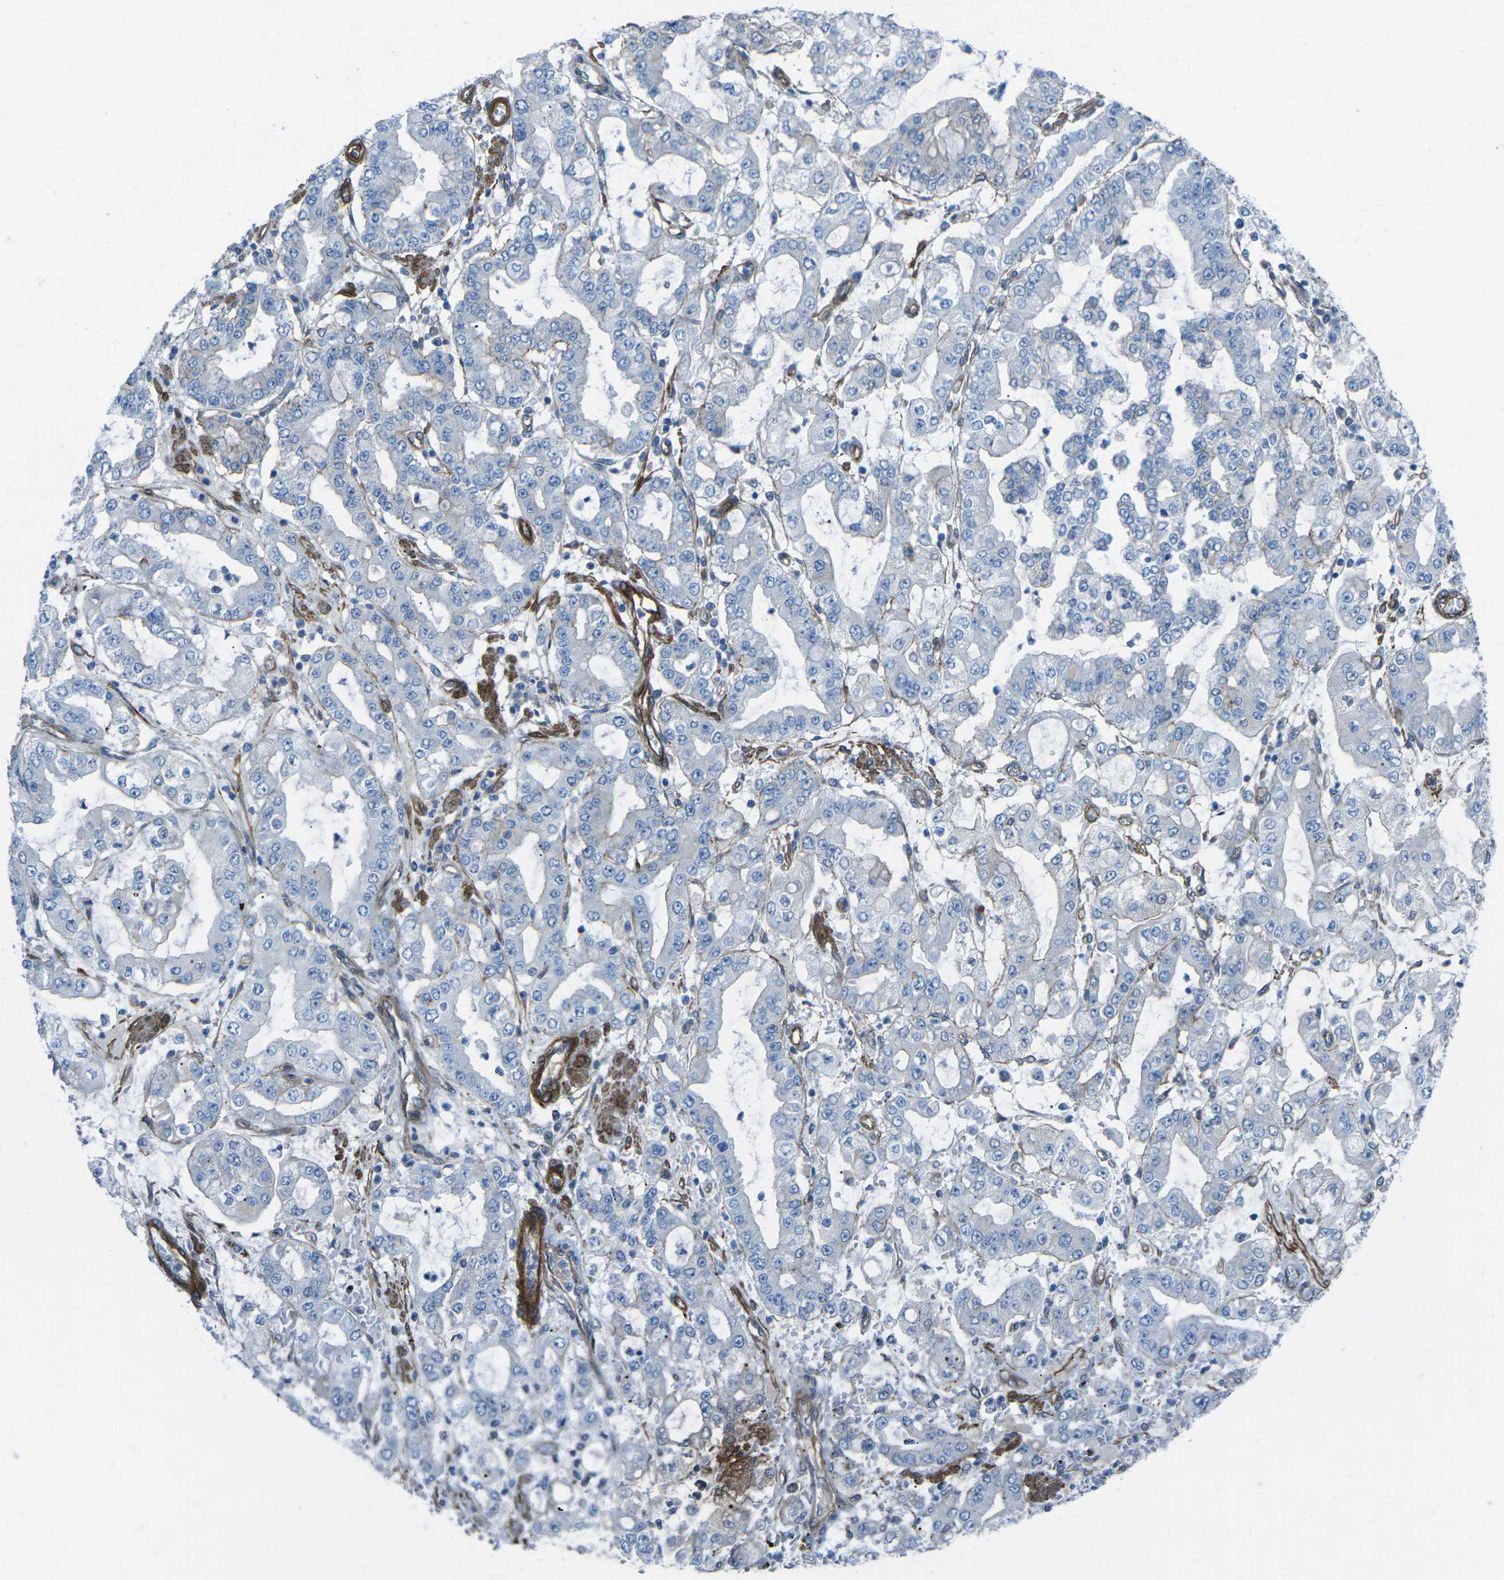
{"staining": {"intensity": "negative", "quantity": "none", "location": "none"}, "tissue": "stomach cancer", "cell_type": "Tumor cells", "image_type": "cancer", "snomed": [{"axis": "morphology", "description": "Adenocarcinoma, NOS"}, {"axis": "topography", "description": "Stomach"}], "caption": "This is an IHC image of stomach cancer. There is no expression in tumor cells.", "gene": "UTRN", "patient": {"sex": "male", "age": 76}}